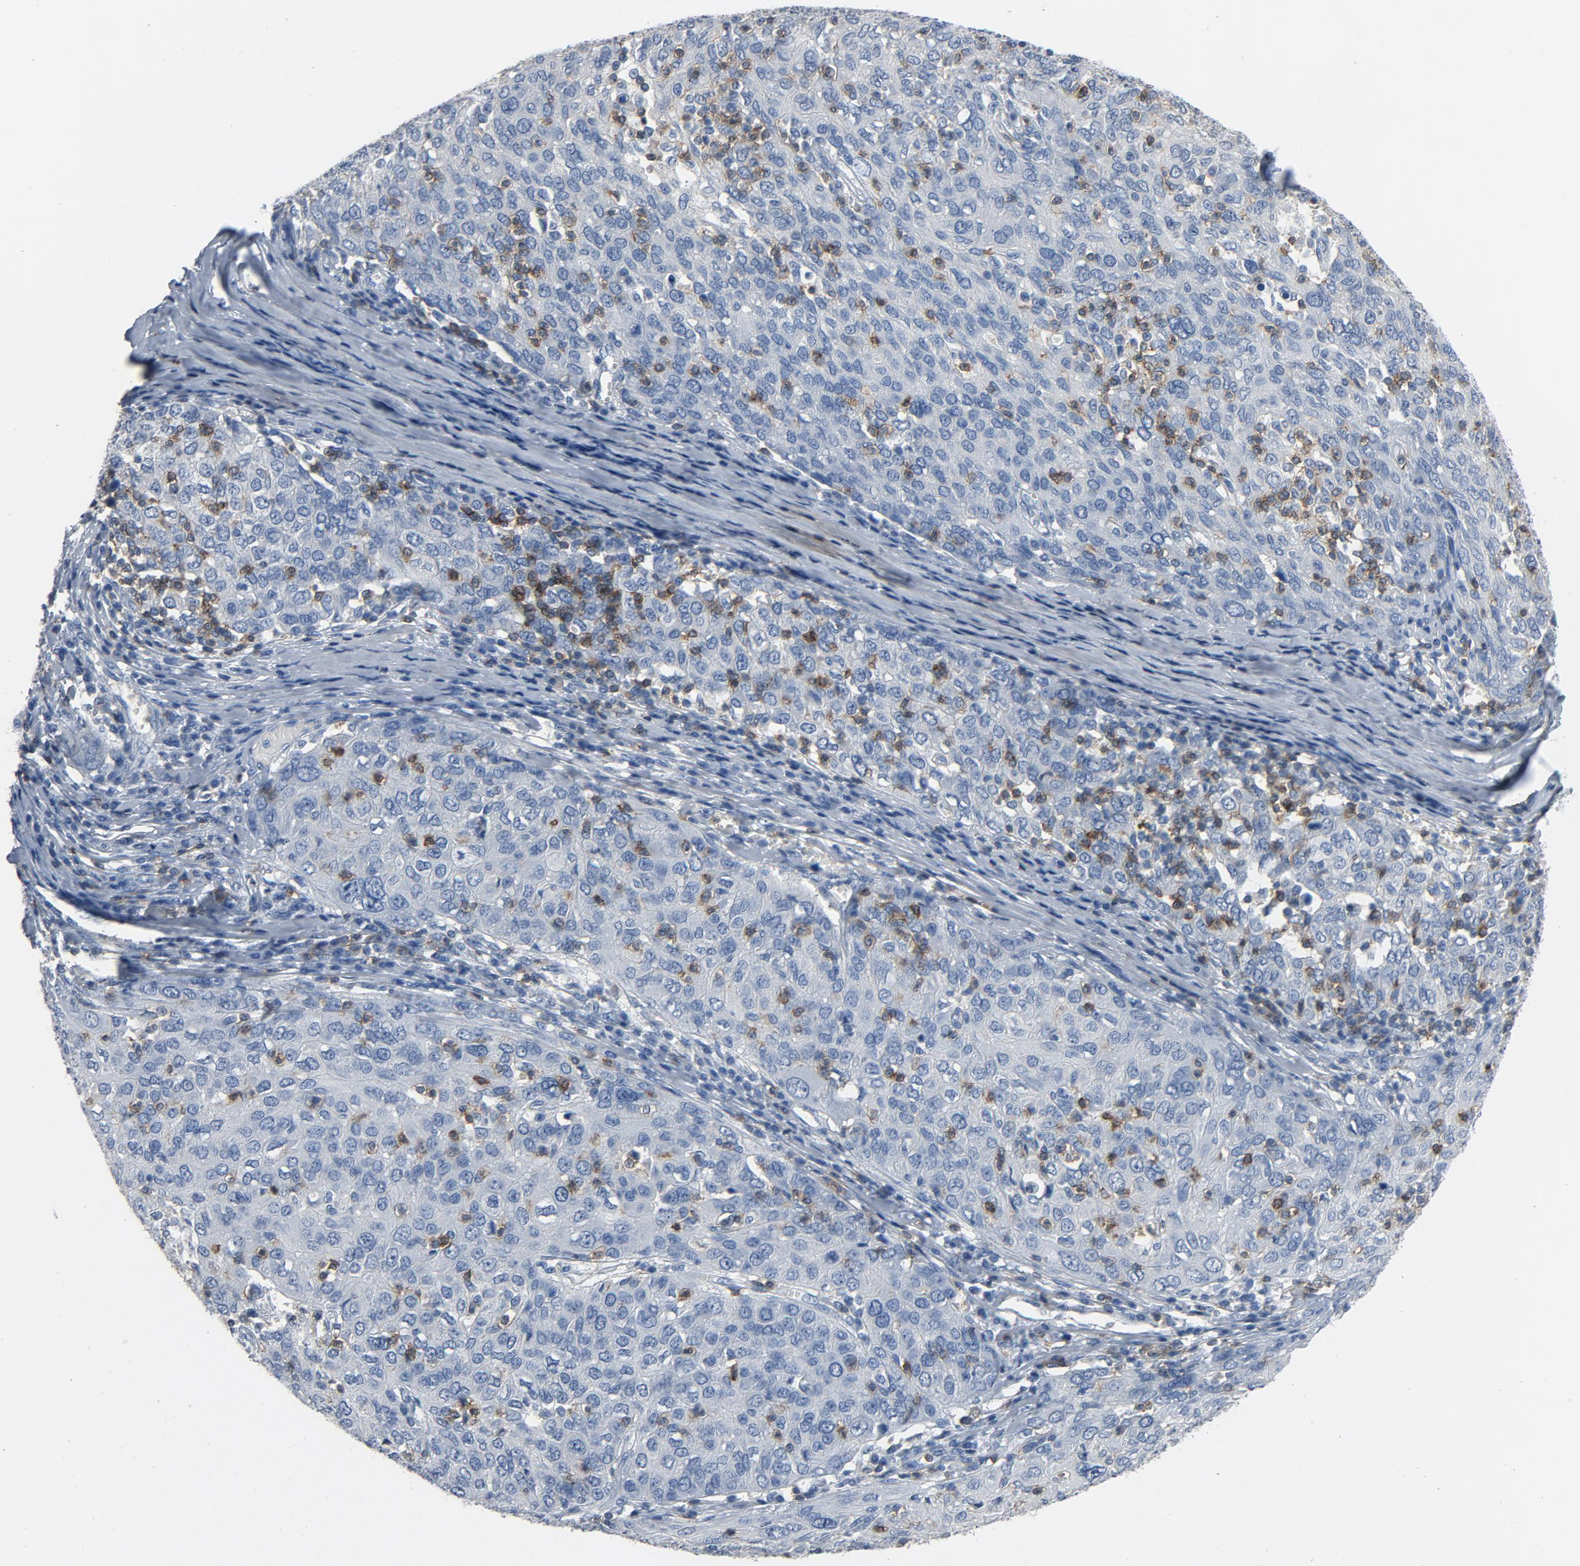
{"staining": {"intensity": "negative", "quantity": "none", "location": "none"}, "tissue": "ovarian cancer", "cell_type": "Tumor cells", "image_type": "cancer", "snomed": [{"axis": "morphology", "description": "Carcinoma, endometroid"}, {"axis": "topography", "description": "Ovary"}], "caption": "Human ovarian endometroid carcinoma stained for a protein using IHC exhibits no positivity in tumor cells.", "gene": "LCK", "patient": {"sex": "female", "age": 50}}